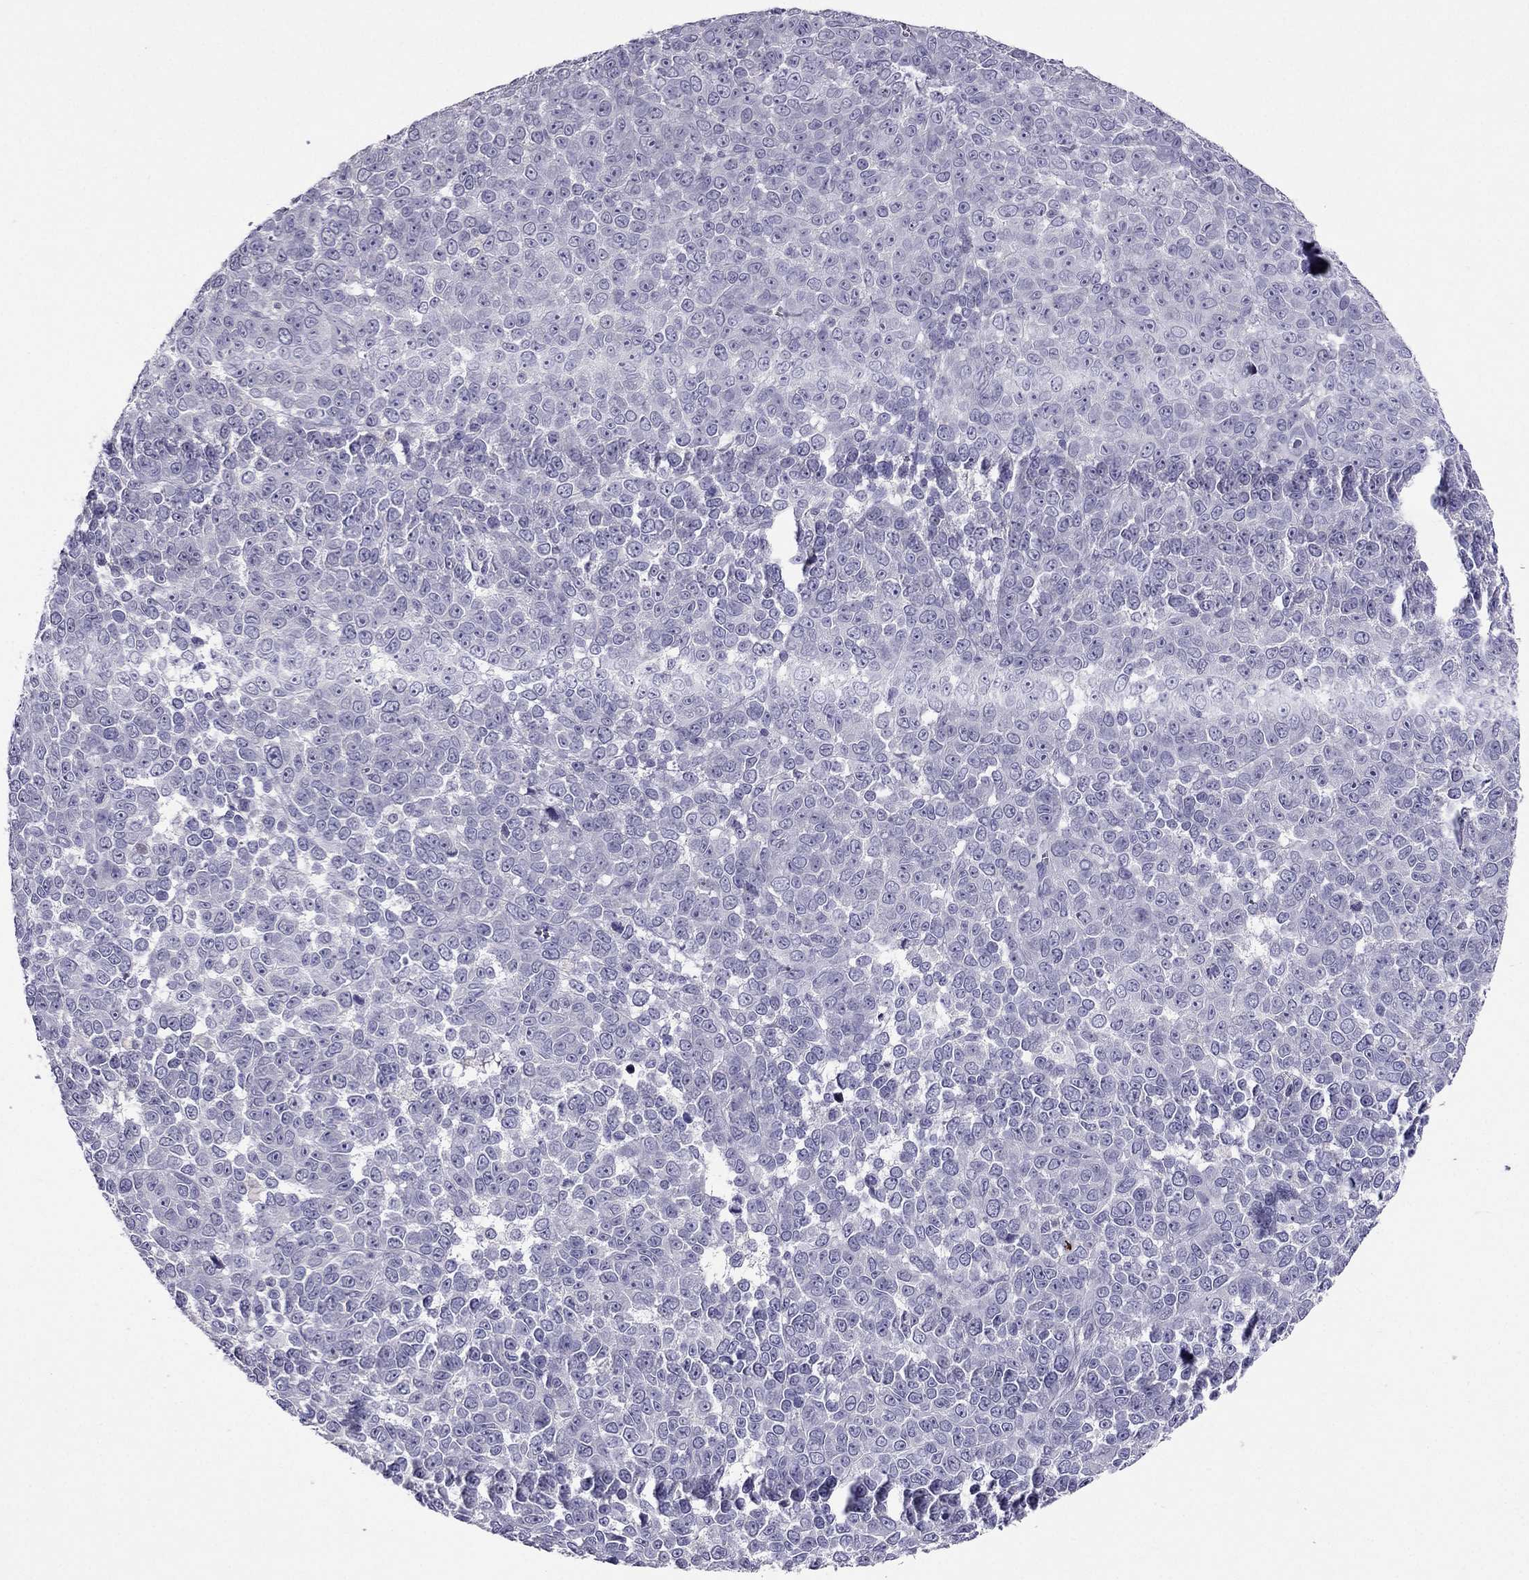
{"staining": {"intensity": "negative", "quantity": "none", "location": "none"}, "tissue": "melanoma", "cell_type": "Tumor cells", "image_type": "cancer", "snomed": [{"axis": "morphology", "description": "Malignant melanoma, NOS"}, {"axis": "topography", "description": "Skin"}], "caption": "This is an IHC histopathology image of melanoma. There is no expression in tumor cells.", "gene": "RGS8", "patient": {"sex": "female", "age": 95}}